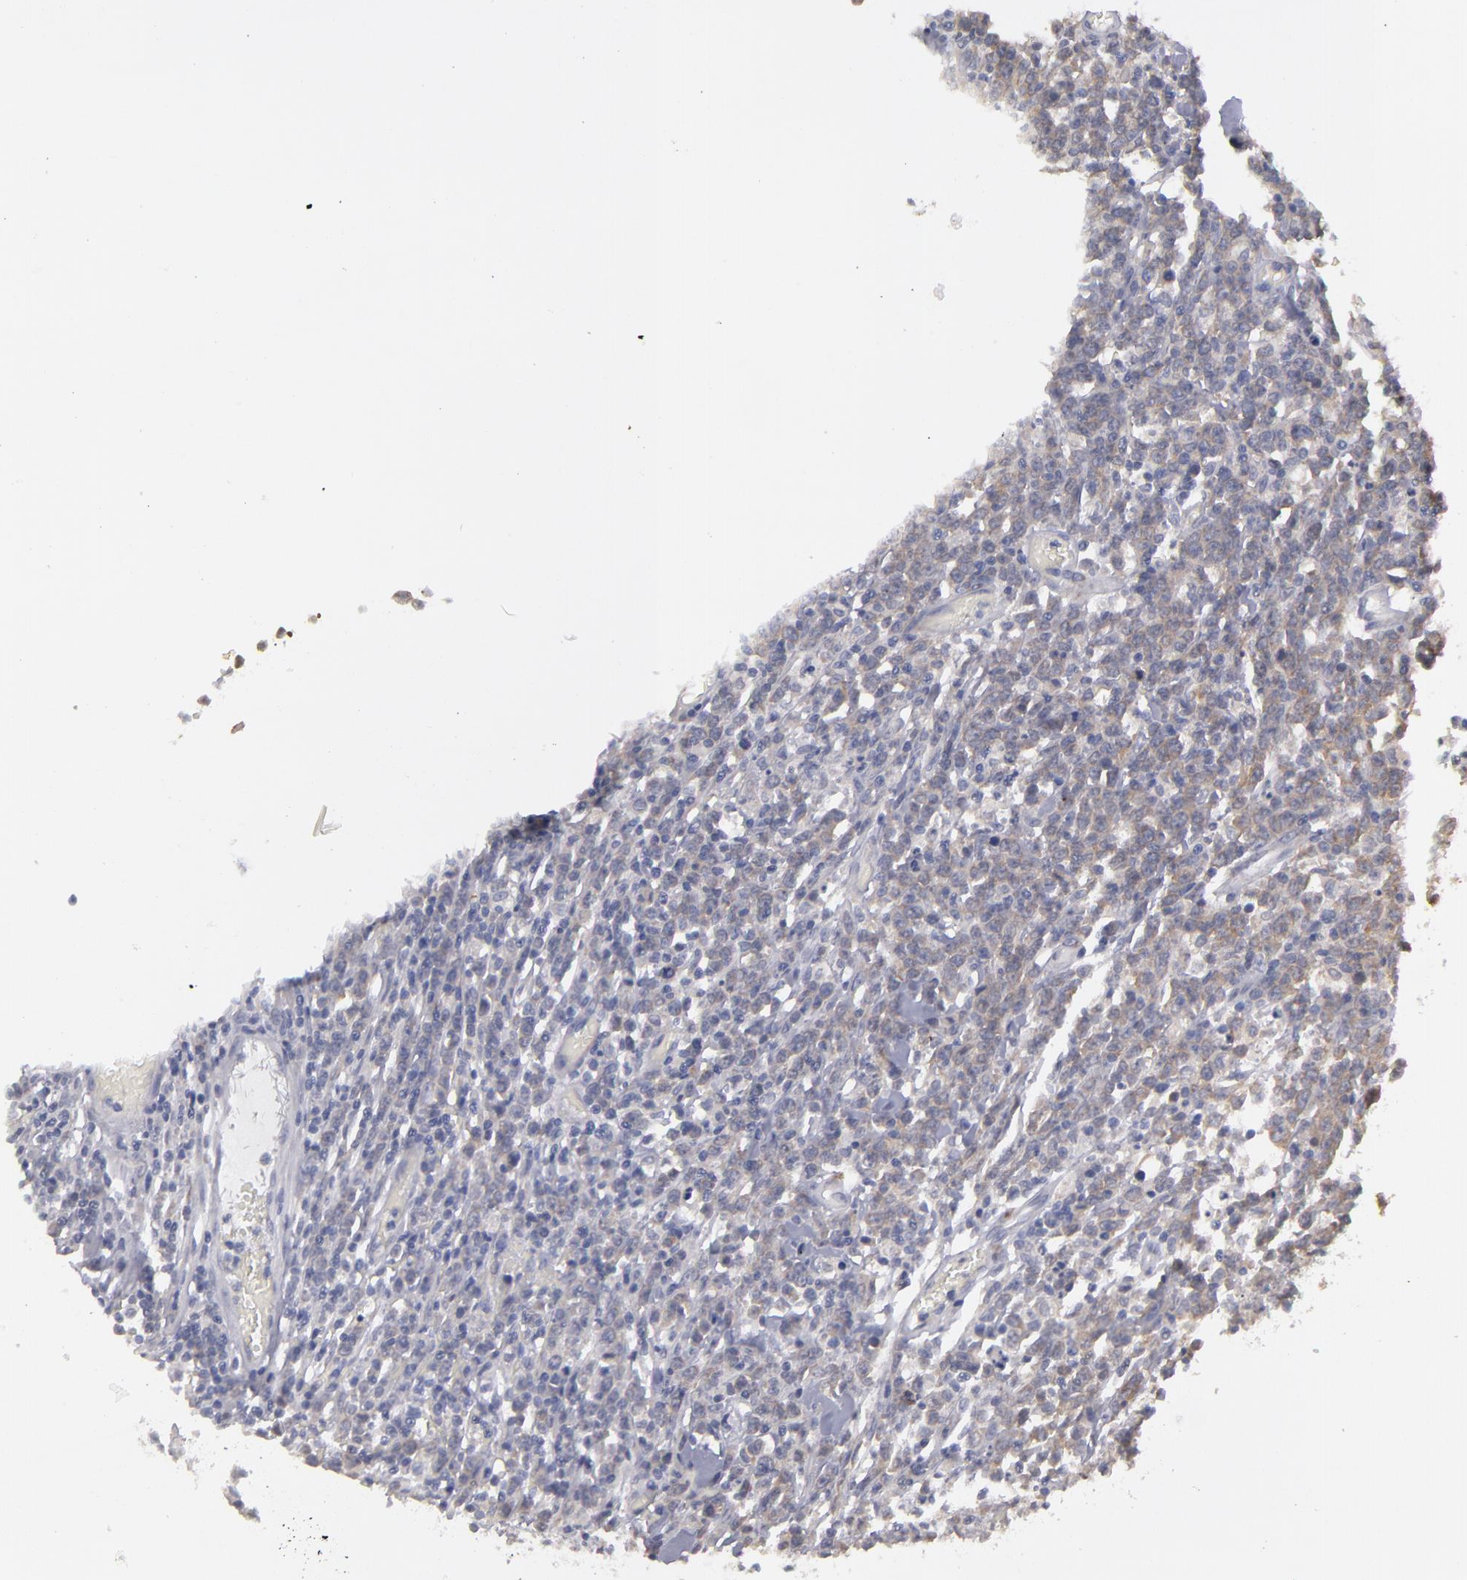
{"staining": {"intensity": "weak", "quantity": "25%-75%", "location": "cytoplasmic/membranous"}, "tissue": "lymphoma", "cell_type": "Tumor cells", "image_type": "cancer", "snomed": [{"axis": "morphology", "description": "Malignant lymphoma, non-Hodgkin's type, High grade"}, {"axis": "topography", "description": "Colon"}], "caption": "Immunohistochemistry (IHC) micrograph of neoplastic tissue: malignant lymphoma, non-Hodgkin's type (high-grade) stained using IHC reveals low levels of weak protein expression localized specifically in the cytoplasmic/membranous of tumor cells, appearing as a cytoplasmic/membranous brown color.", "gene": "MTHFD1", "patient": {"sex": "male", "age": 82}}